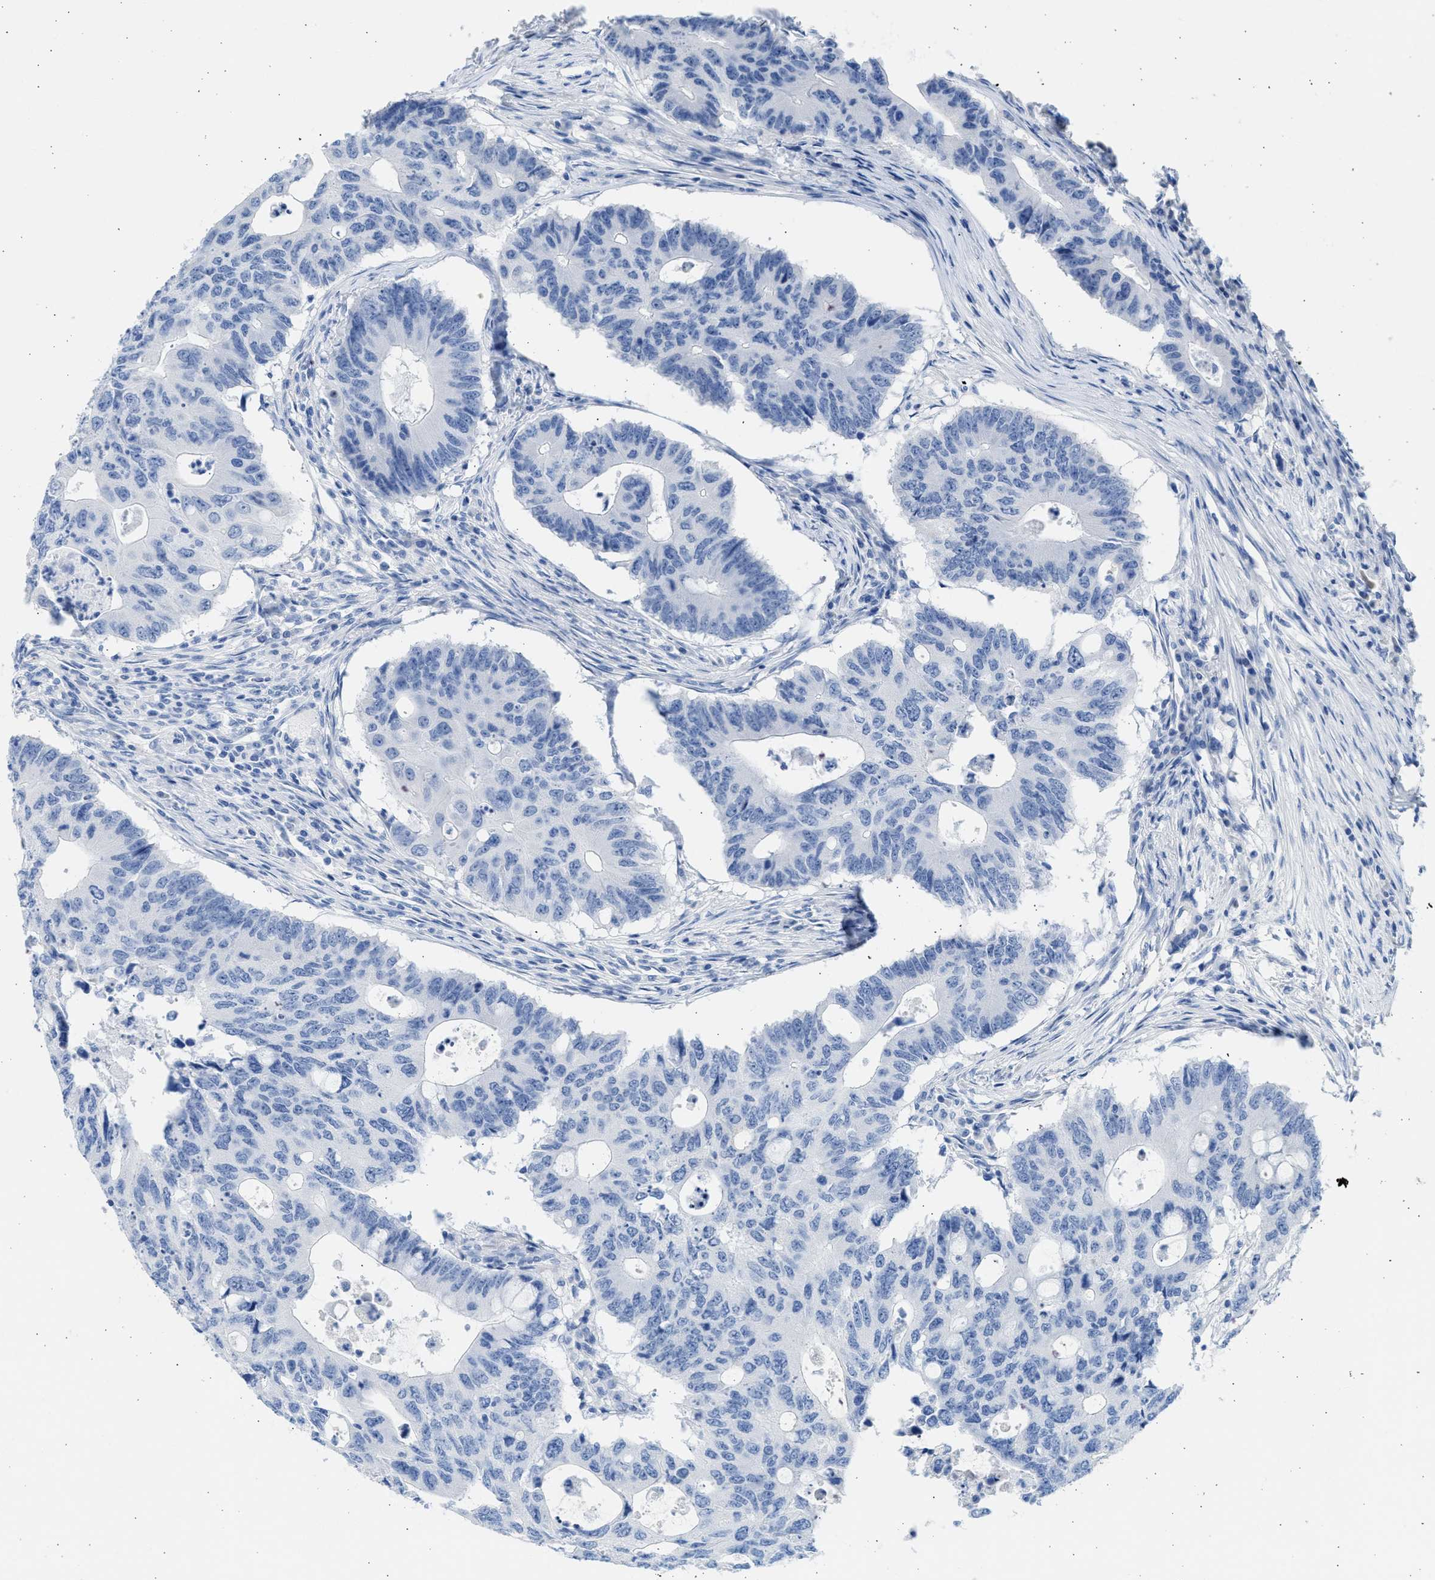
{"staining": {"intensity": "negative", "quantity": "none", "location": "none"}, "tissue": "colorectal cancer", "cell_type": "Tumor cells", "image_type": "cancer", "snomed": [{"axis": "morphology", "description": "Adenocarcinoma, NOS"}, {"axis": "topography", "description": "Colon"}], "caption": "A high-resolution micrograph shows IHC staining of colorectal adenocarcinoma, which reveals no significant staining in tumor cells.", "gene": "SPATA3", "patient": {"sex": "male", "age": 71}}